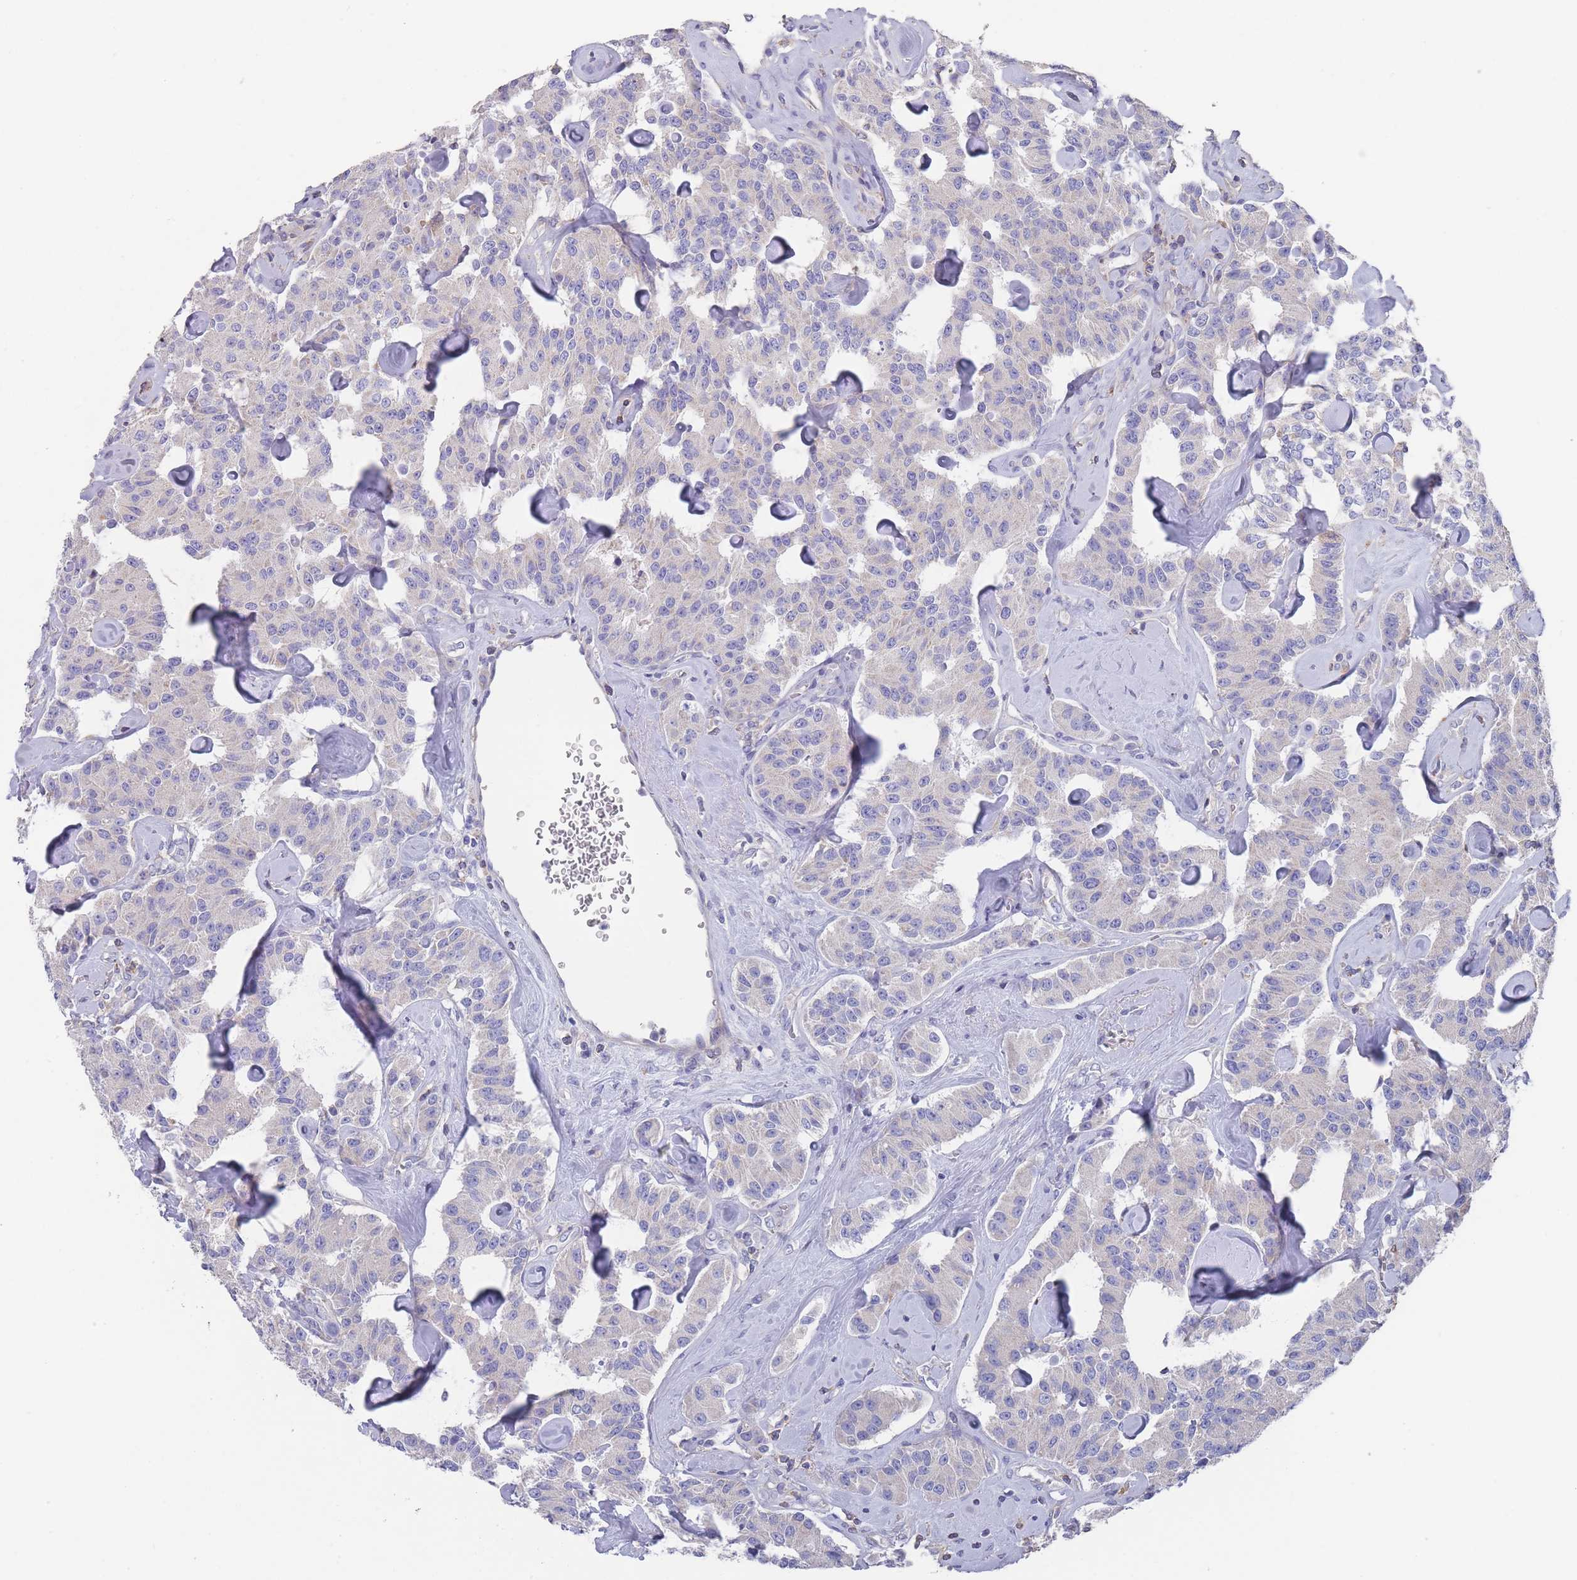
{"staining": {"intensity": "negative", "quantity": "none", "location": "none"}, "tissue": "carcinoid", "cell_type": "Tumor cells", "image_type": "cancer", "snomed": [{"axis": "morphology", "description": "Carcinoid, malignant, NOS"}, {"axis": "topography", "description": "Pancreas"}], "caption": "DAB immunohistochemical staining of human carcinoid demonstrates no significant staining in tumor cells. Brightfield microscopy of immunohistochemistry (IHC) stained with DAB (brown) and hematoxylin (blue), captured at high magnification.", "gene": "SCCPDH", "patient": {"sex": "male", "age": 41}}